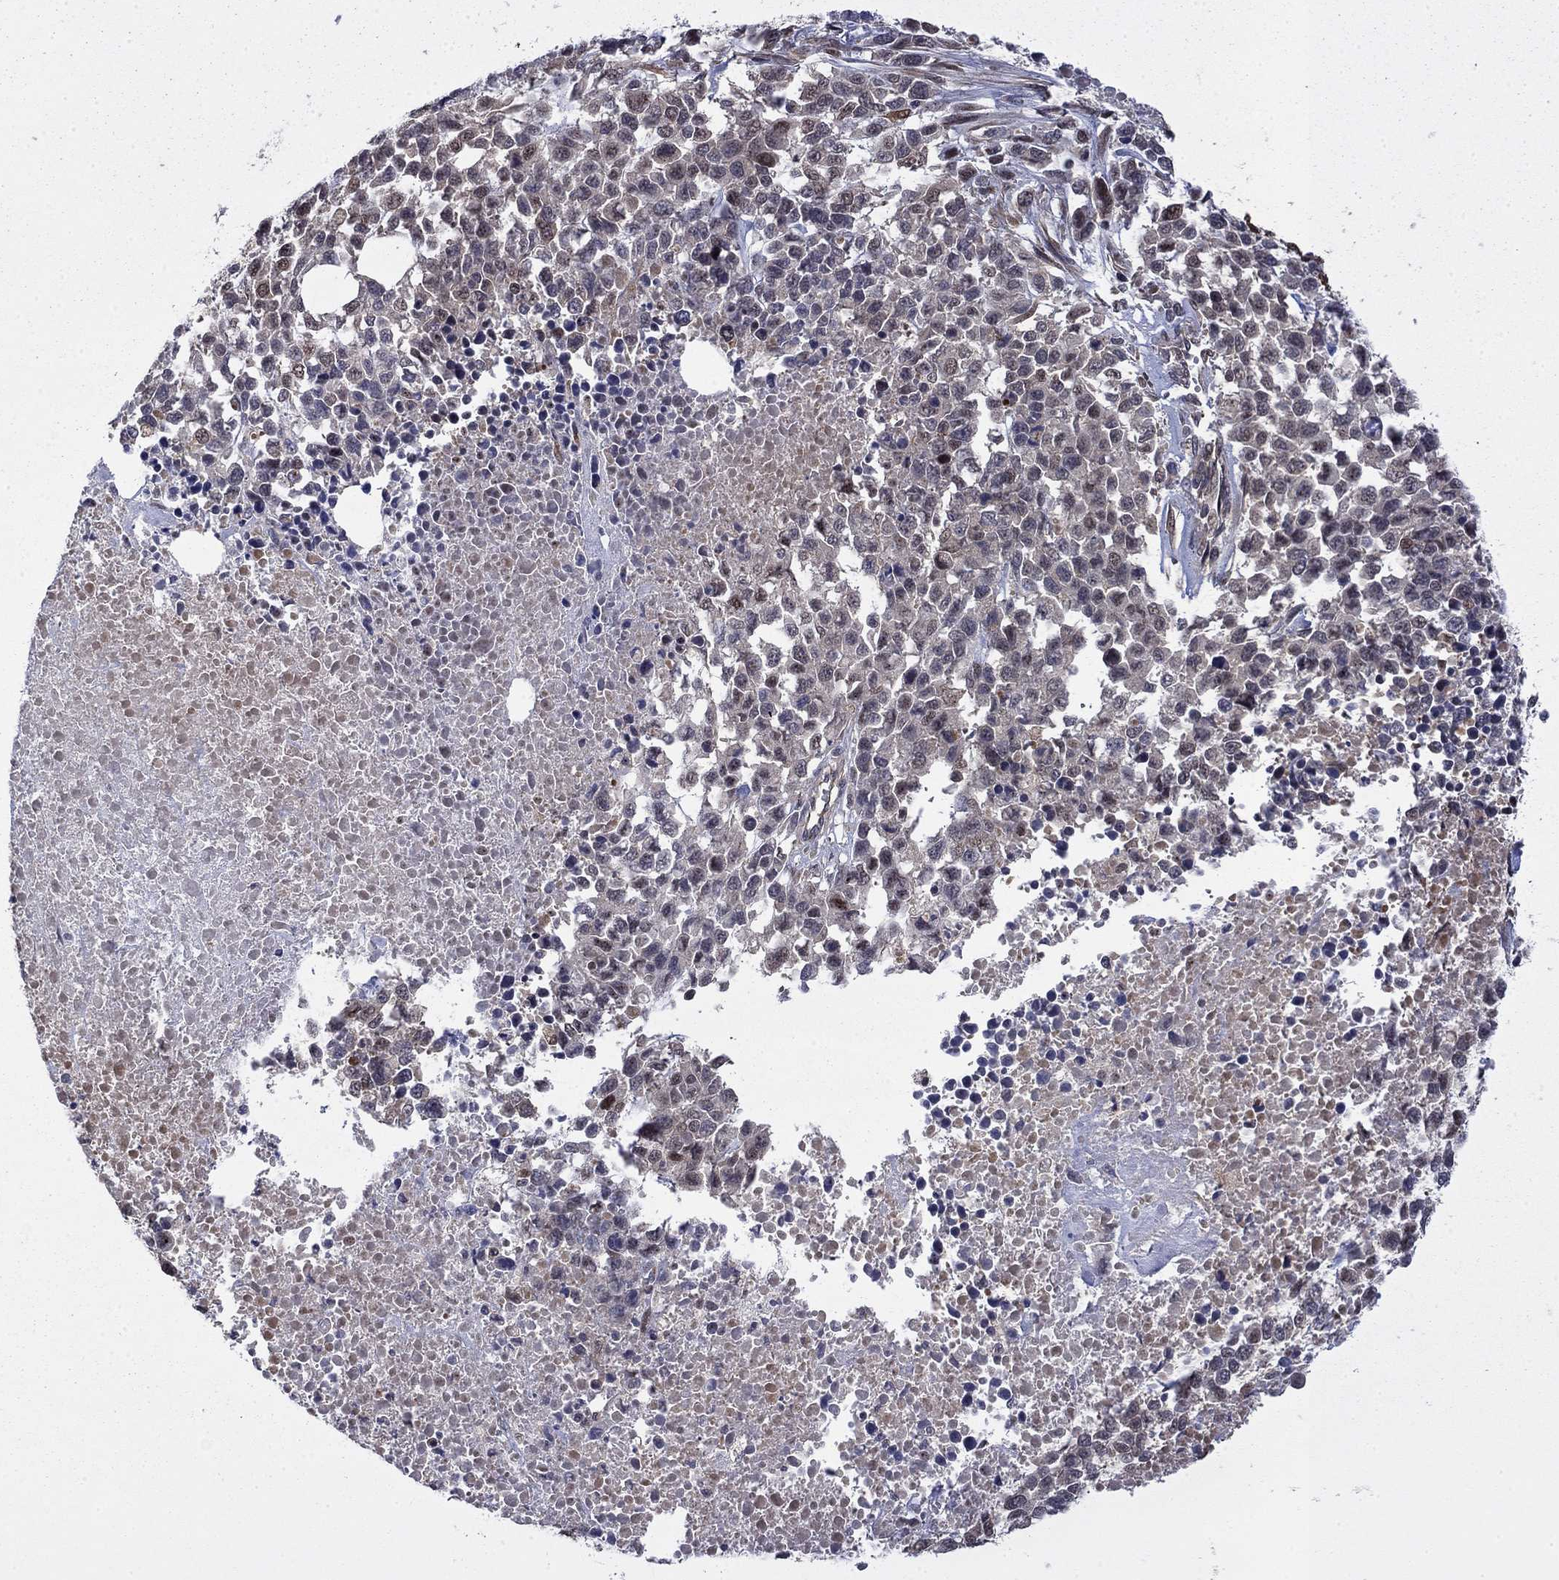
{"staining": {"intensity": "negative", "quantity": "none", "location": "none"}, "tissue": "melanoma", "cell_type": "Tumor cells", "image_type": "cancer", "snomed": [{"axis": "morphology", "description": "Malignant melanoma, Metastatic site"}, {"axis": "topography", "description": "Skin"}], "caption": "DAB immunohistochemical staining of melanoma displays no significant expression in tumor cells.", "gene": "TPMT", "patient": {"sex": "male", "age": 84}}